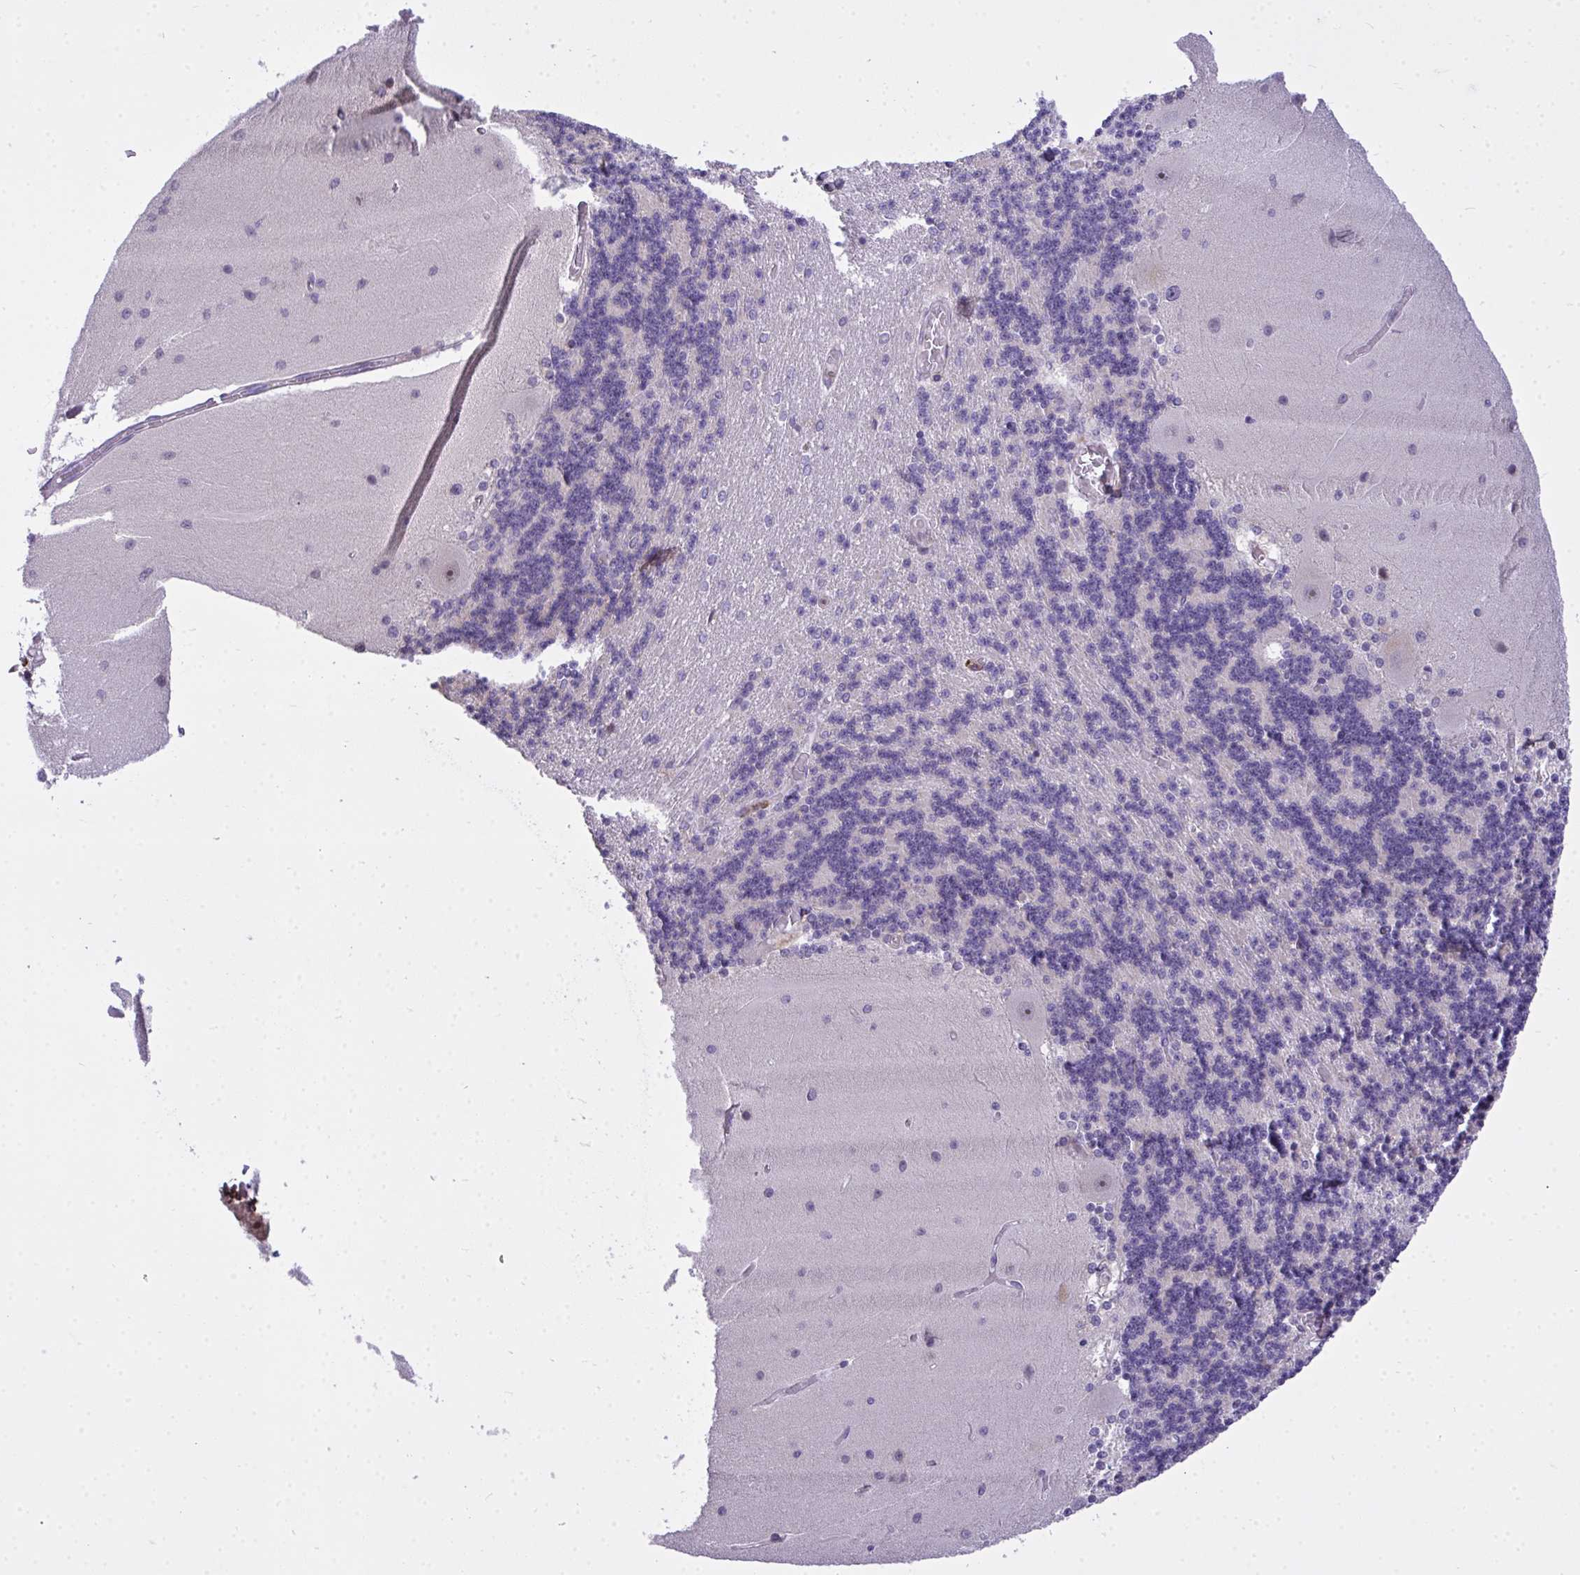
{"staining": {"intensity": "negative", "quantity": "none", "location": "none"}, "tissue": "cerebellum", "cell_type": "Cells in granular layer", "image_type": "normal", "snomed": [{"axis": "morphology", "description": "Normal tissue, NOS"}, {"axis": "topography", "description": "Cerebellum"}], "caption": "This micrograph is of unremarkable cerebellum stained with immunohistochemistry to label a protein in brown with the nuclei are counter-stained blue. There is no expression in cells in granular layer.", "gene": "AP5M1", "patient": {"sex": "female", "age": 54}}